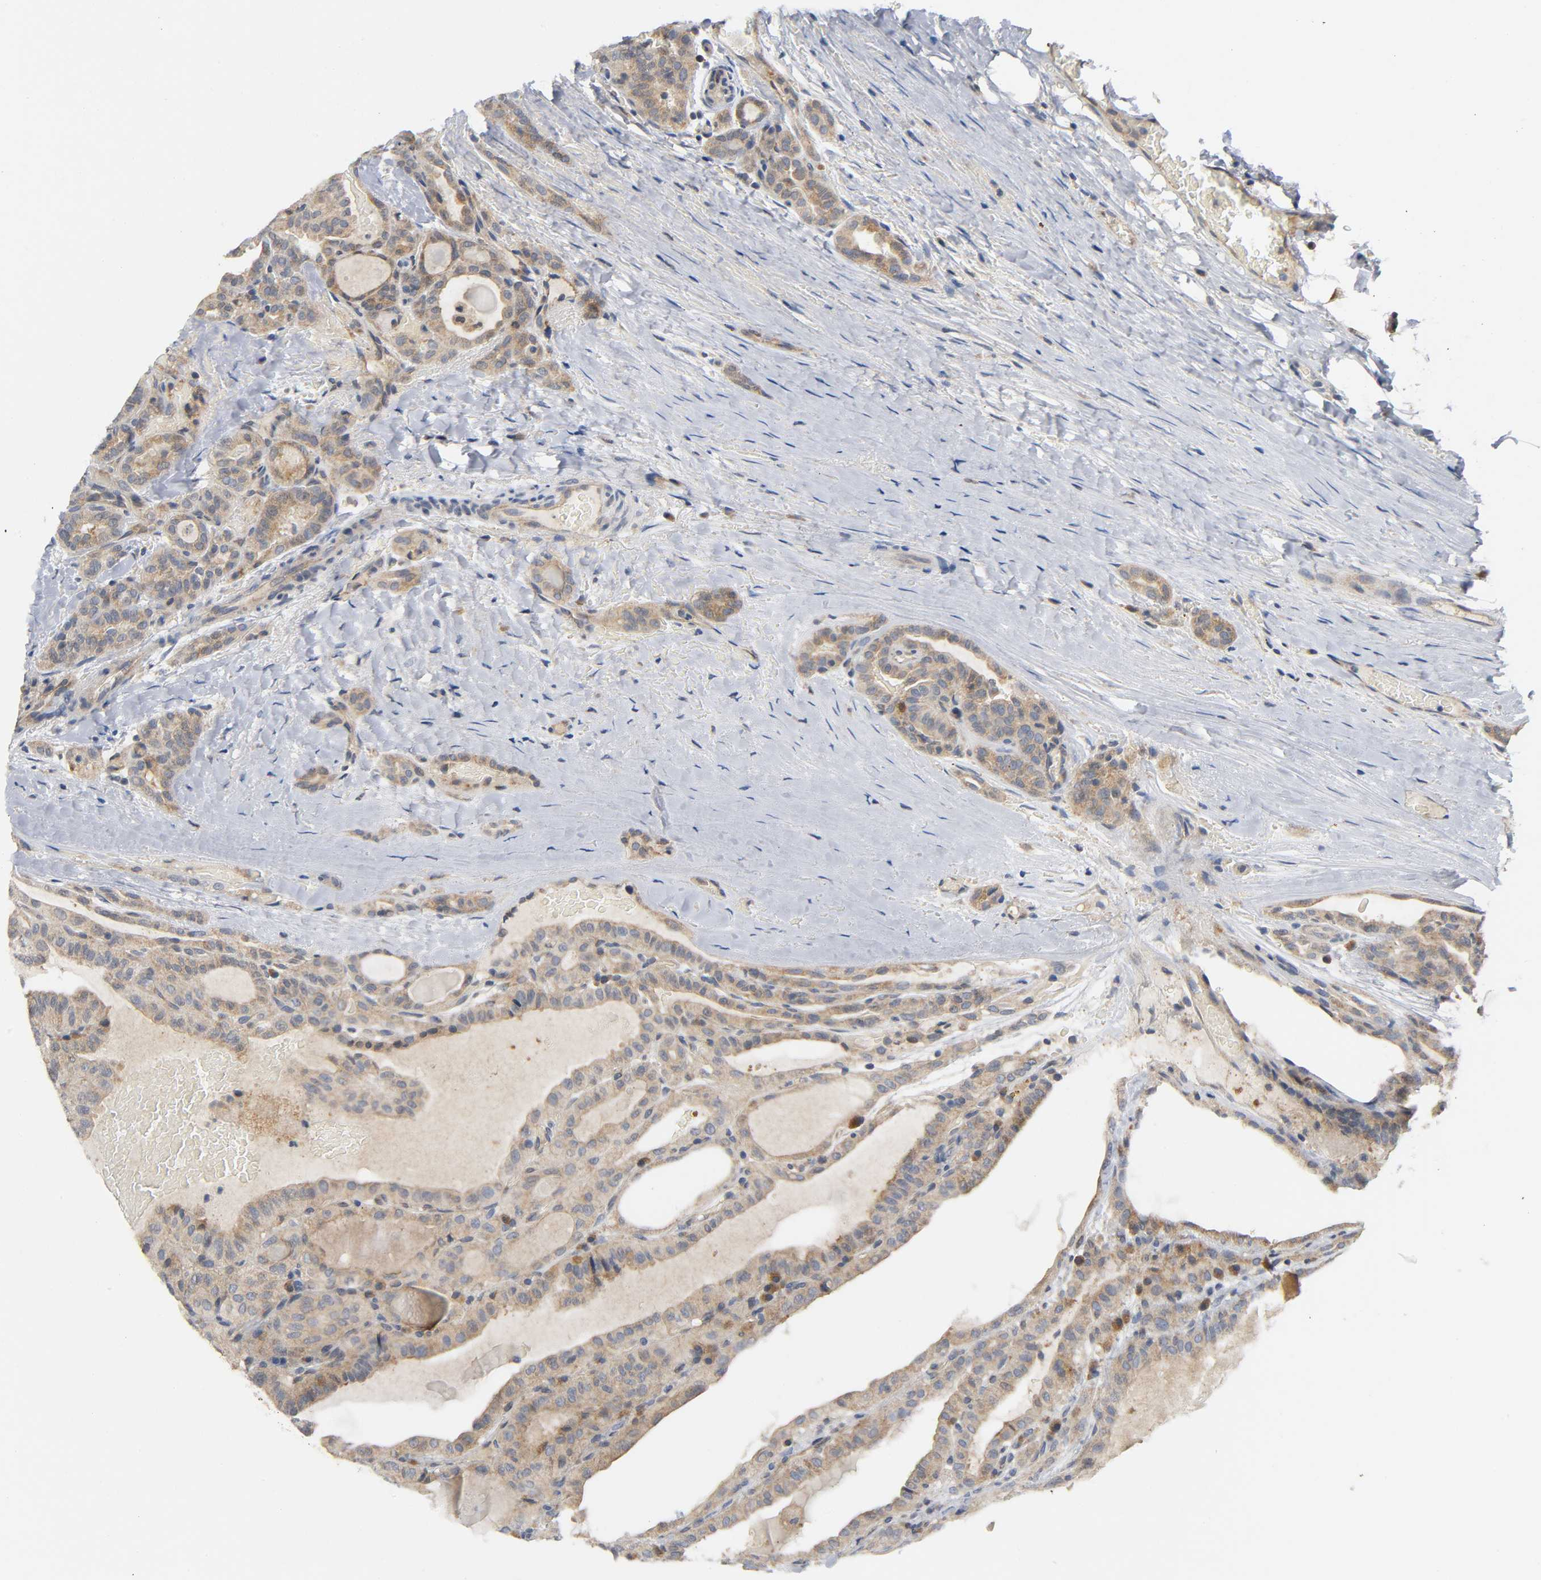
{"staining": {"intensity": "moderate", "quantity": ">75%", "location": "cytoplasmic/membranous"}, "tissue": "thyroid cancer", "cell_type": "Tumor cells", "image_type": "cancer", "snomed": [{"axis": "morphology", "description": "Papillary adenocarcinoma, NOS"}, {"axis": "topography", "description": "Thyroid gland"}], "caption": "An immunohistochemistry (IHC) image of neoplastic tissue is shown. Protein staining in brown shows moderate cytoplasmic/membranous positivity in thyroid cancer (papillary adenocarcinoma) within tumor cells.", "gene": "HDAC6", "patient": {"sex": "male", "age": 77}}